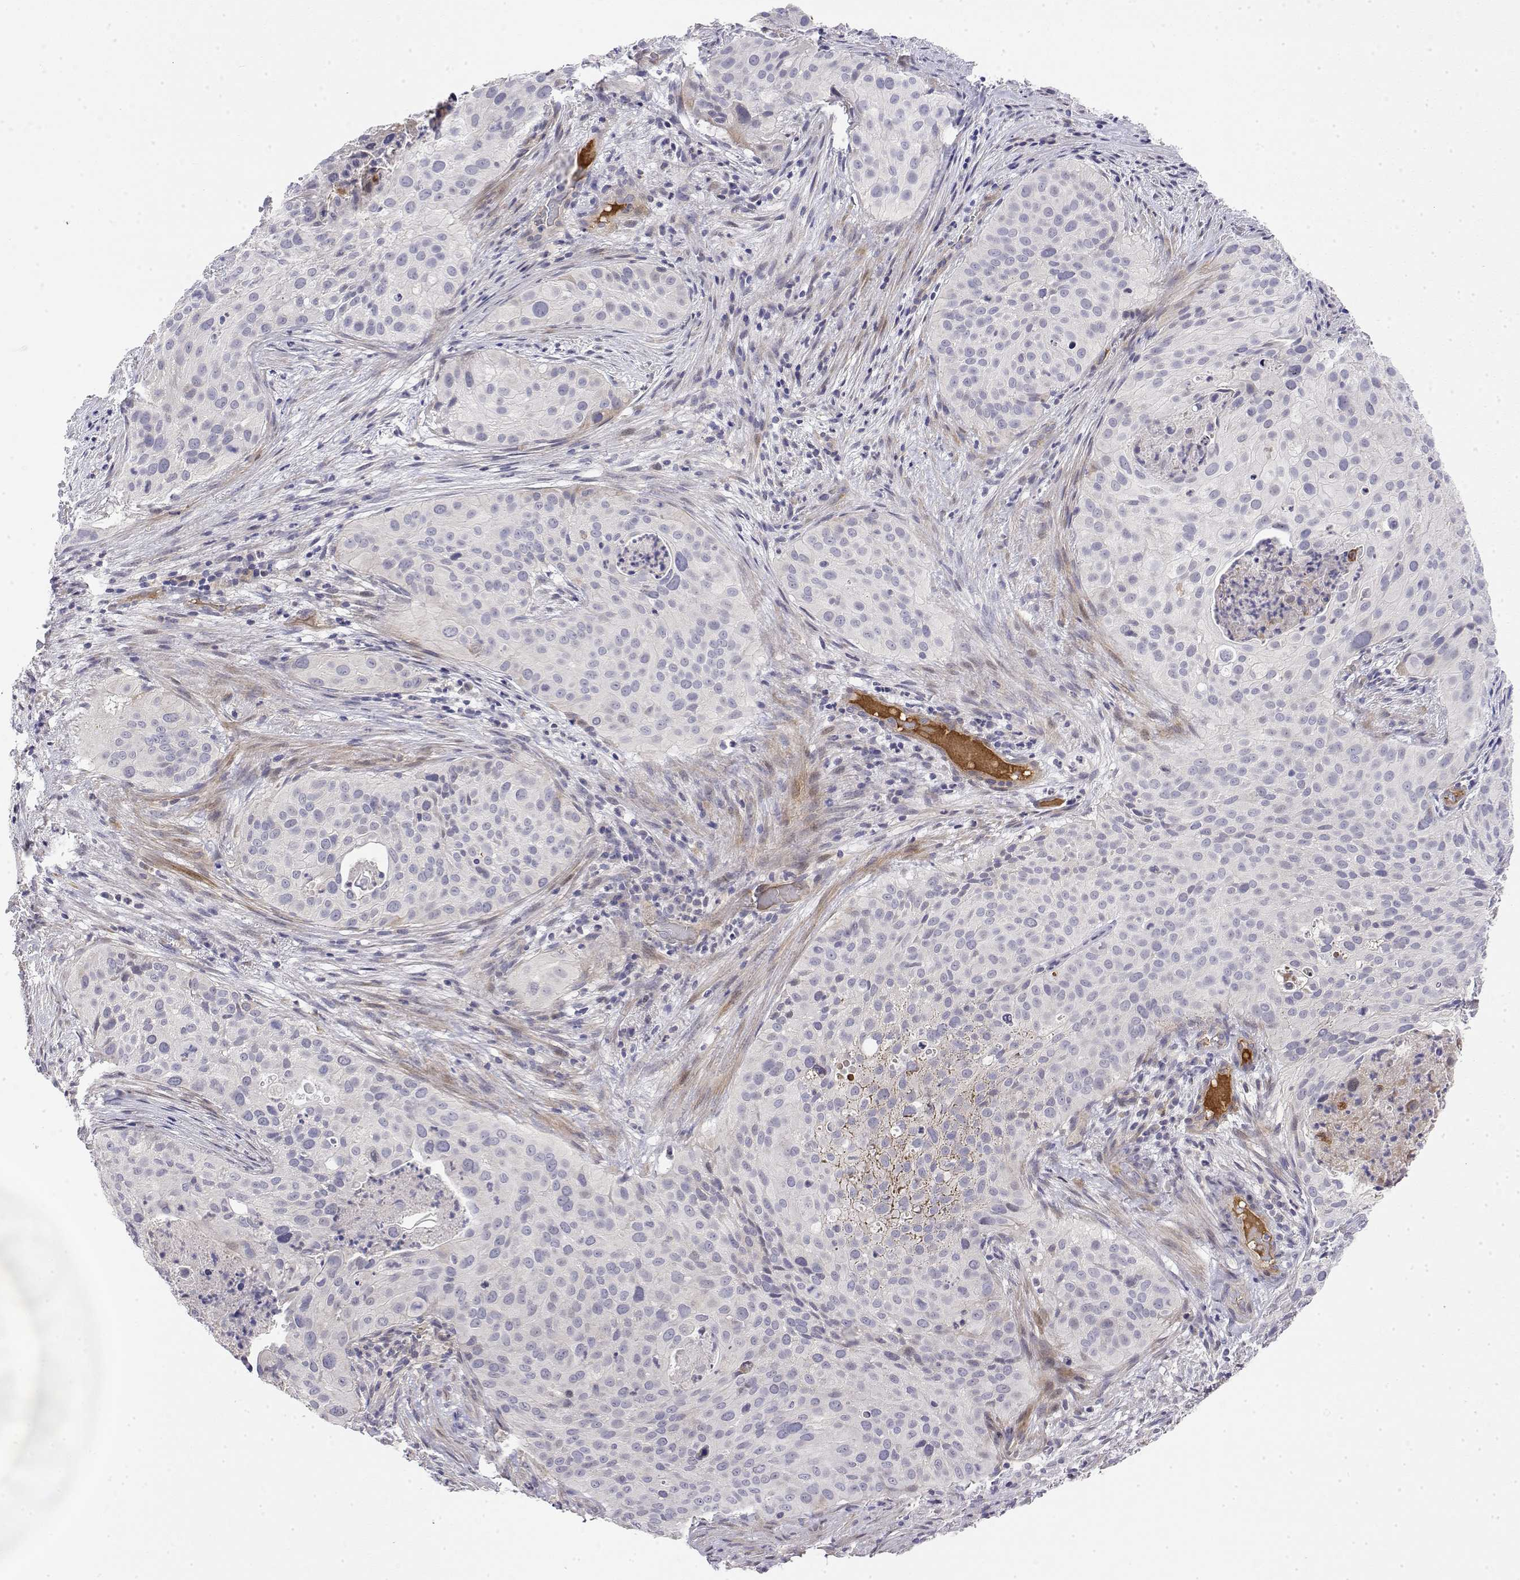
{"staining": {"intensity": "negative", "quantity": "none", "location": "none"}, "tissue": "cervical cancer", "cell_type": "Tumor cells", "image_type": "cancer", "snomed": [{"axis": "morphology", "description": "Squamous cell carcinoma, NOS"}, {"axis": "topography", "description": "Cervix"}], "caption": "A high-resolution photomicrograph shows immunohistochemistry staining of cervical cancer, which demonstrates no significant positivity in tumor cells. (Stains: DAB IHC with hematoxylin counter stain, Microscopy: brightfield microscopy at high magnification).", "gene": "GGACT", "patient": {"sex": "female", "age": 38}}